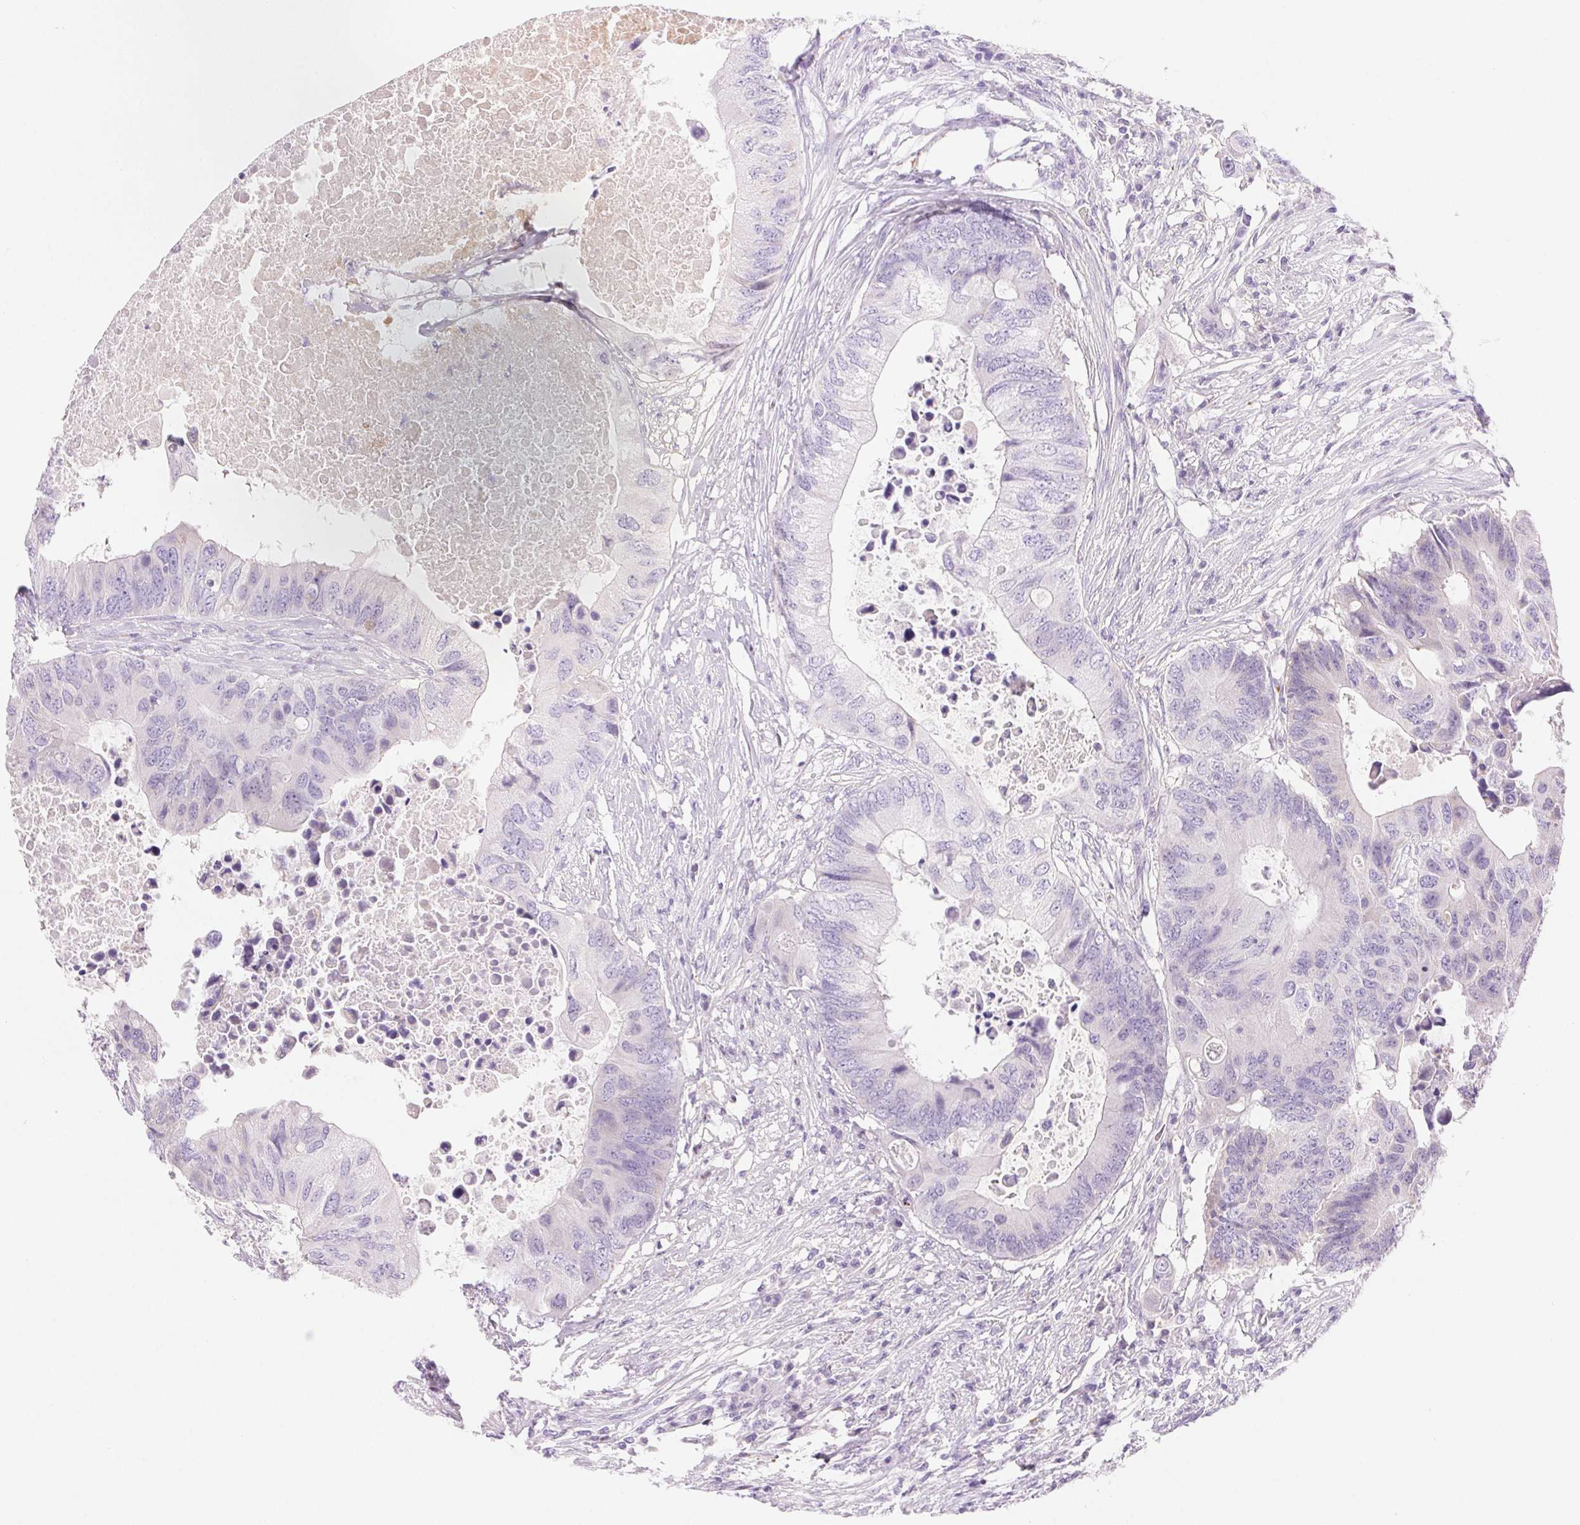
{"staining": {"intensity": "negative", "quantity": "none", "location": "none"}, "tissue": "colorectal cancer", "cell_type": "Tumor cells", "image_type": "cancer", "snomed": [{"axis": "morphology", "description": "Adenocarcinoma, NOS"}, {"axis": "topography", "description": "Colon"}], "caption": "The photomicrograph displays no staining of tumor cells in colorectal cancer (adenocarcinoma).", "gene": "FGA", "patient": {"sex": "male", "age": 71}}